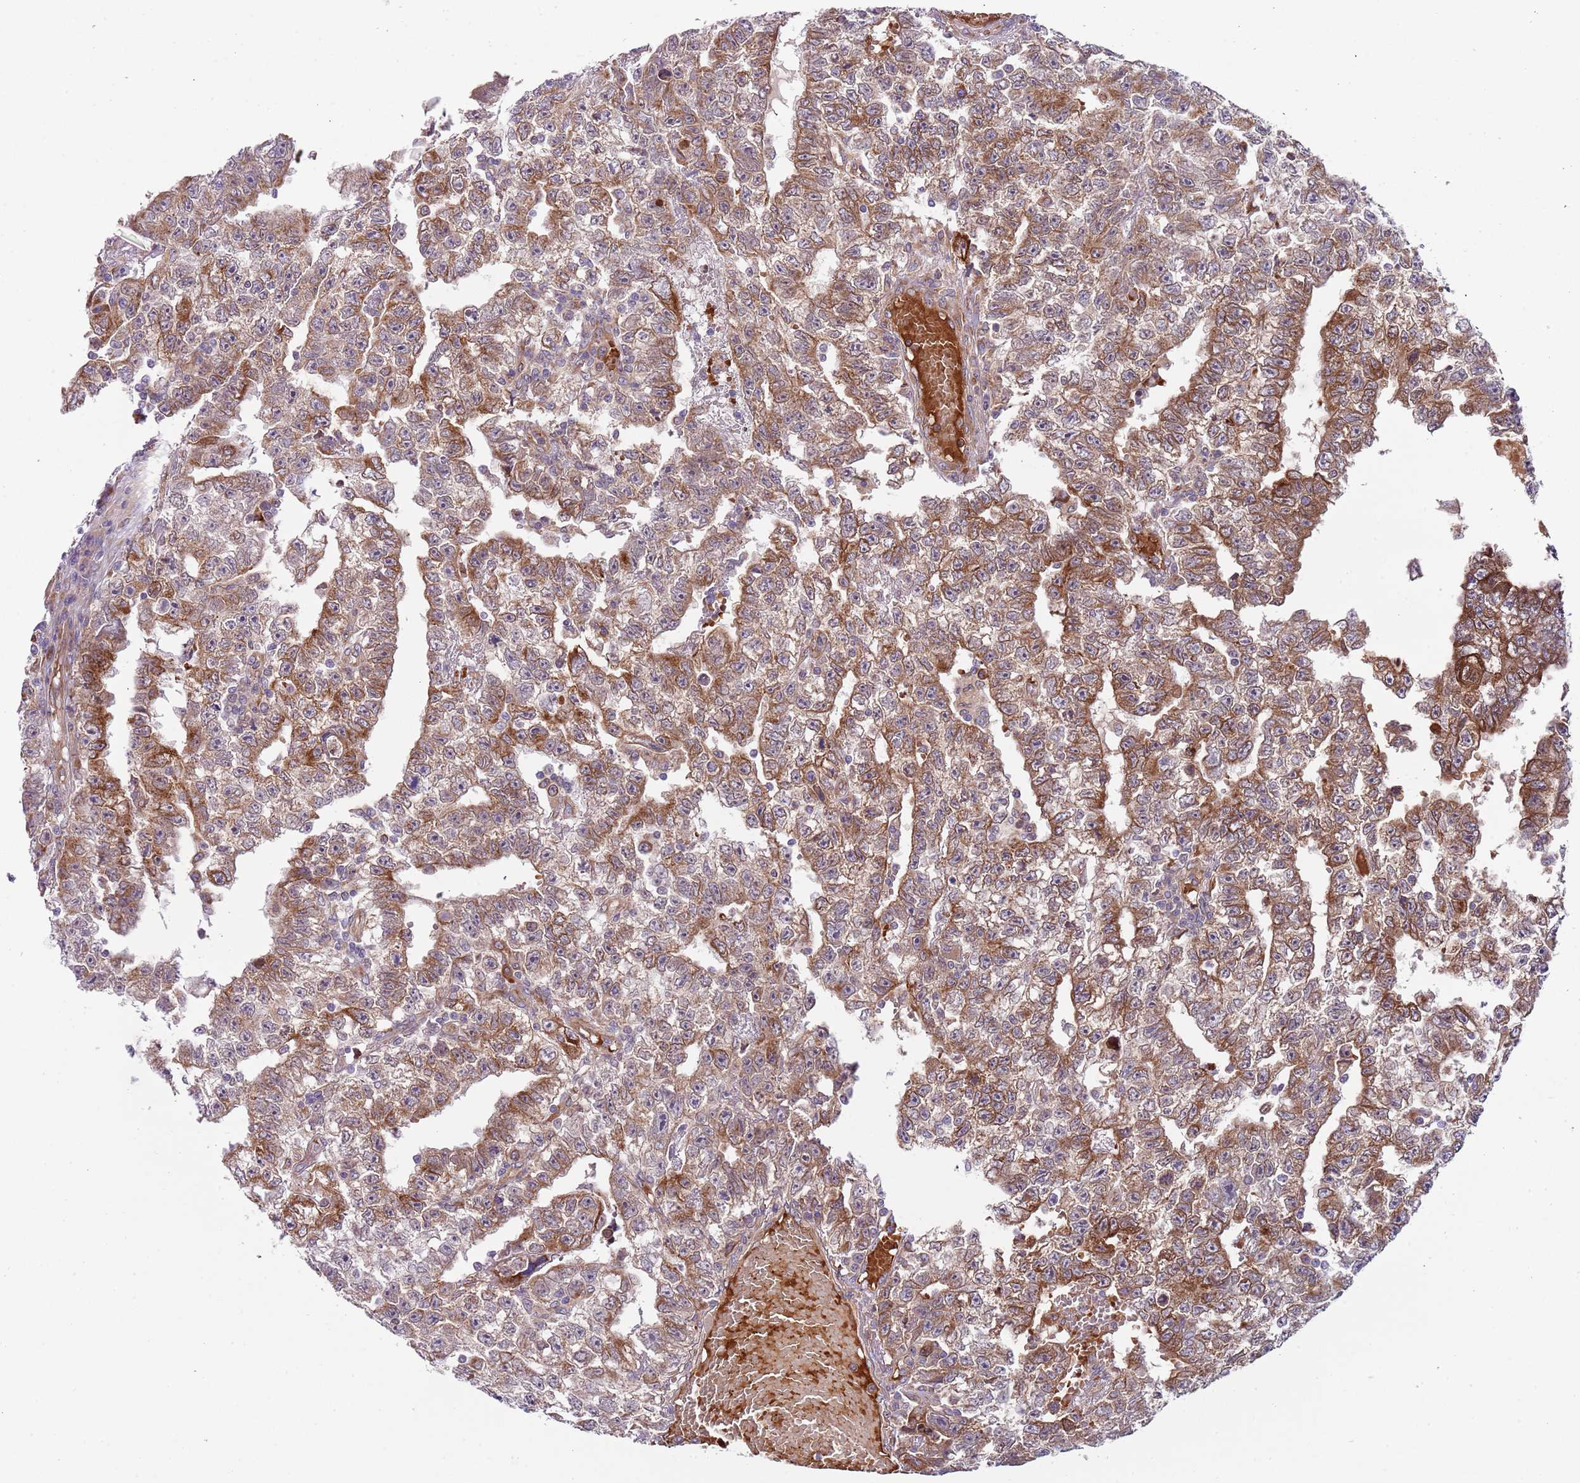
{"staining": {"intensity": "moderate", "quantity": ">75%", "location": "cytoplasmic/membranous"}, "tissue": "testis cancer", "cell_type": "Tumor cells", "image_type": "cancer", "snomed": [{"axis": "morphology", "description": "Carcinoma, Embryonal, NOS"}, {"axis": "topography", "description": "Testis"}], "caption": "Protein expression analysis of human testis cancer reveals moderate cytoplasmic/membranous expression in approximately >75% of tumor cells. (DAB = brown stain, brightfield microscopy at high magnification).", "gene": "VWCE", "patient": {"sex": "male", "age": 25}}